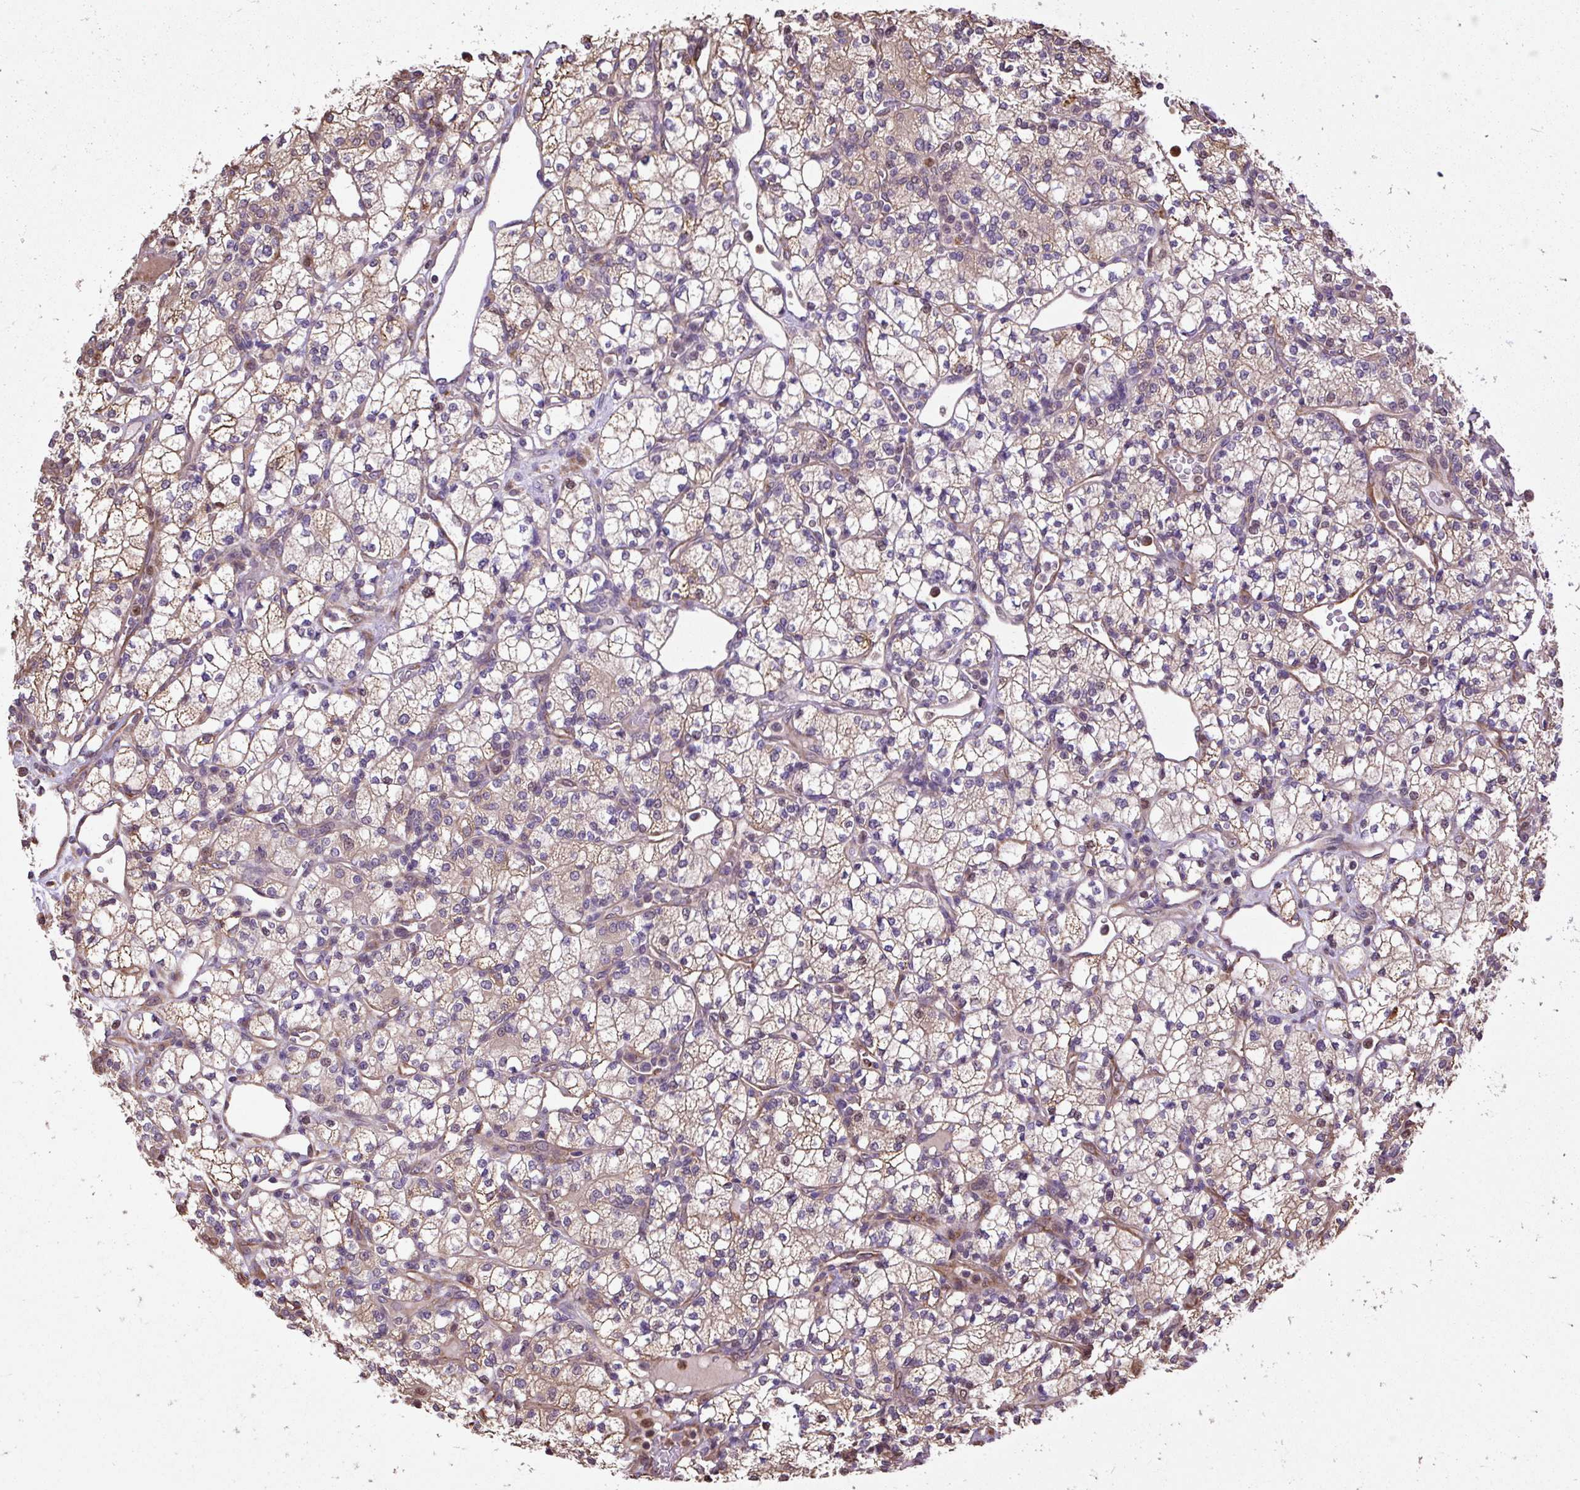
{"staining": {"intensity": "weak", "quantity": "25%-75%", "location": "cytoplasmic/membranous"}, "tissue": "renal cancer", "cell_type": "Tumor cells", "image_type": "cancer", "snomed": [{"axis": "morphology", "description": "Adenocarcinoma, NOS"}, {"axis": "topography", "description": "Kidney"}], "caption": "A low amount of weak cytoplasmic/membranous expression is seen in about 25%-75% of tumor cells in renal adenocarcinoma tissue.", "gene": "PUS7L", "patient": {"sex": "male", "age": 77}}